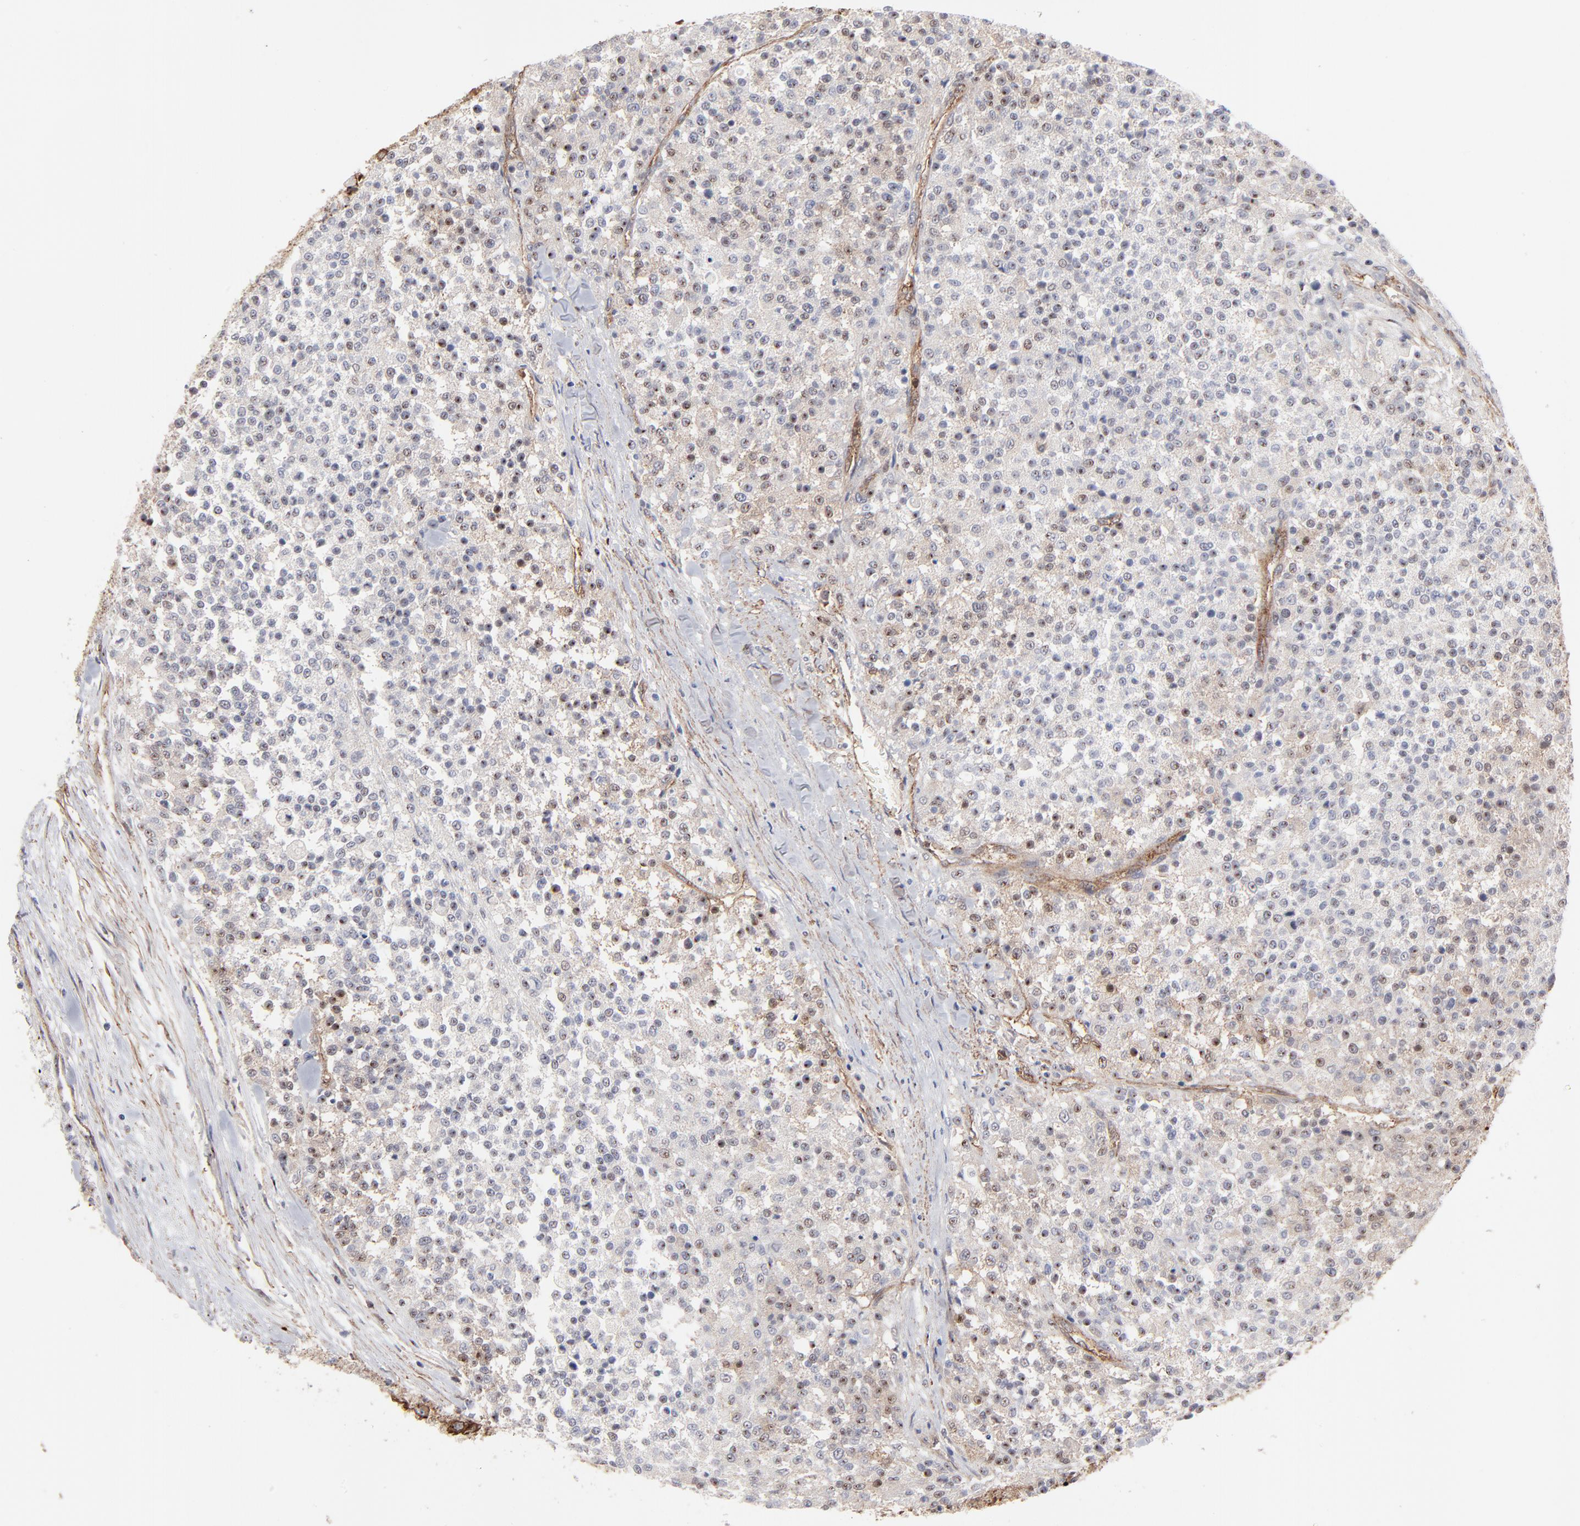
{"staining": {"intensity": "negative", "quantity": "none", "location": "none"}, "tissue": "testis cancer", "cell_type": "Tumor cells", "image_type": "cancer", "snomed": [{"axis": "morphology", "description": "Seminoma, NOS"}, {"axis": "topography", "description": "Testis"}], "caption": "Tumor cells are negative for protein expression in human testis seminoma.", "gene": "PXN", "patient": {"sex": "male", "age": 59}}